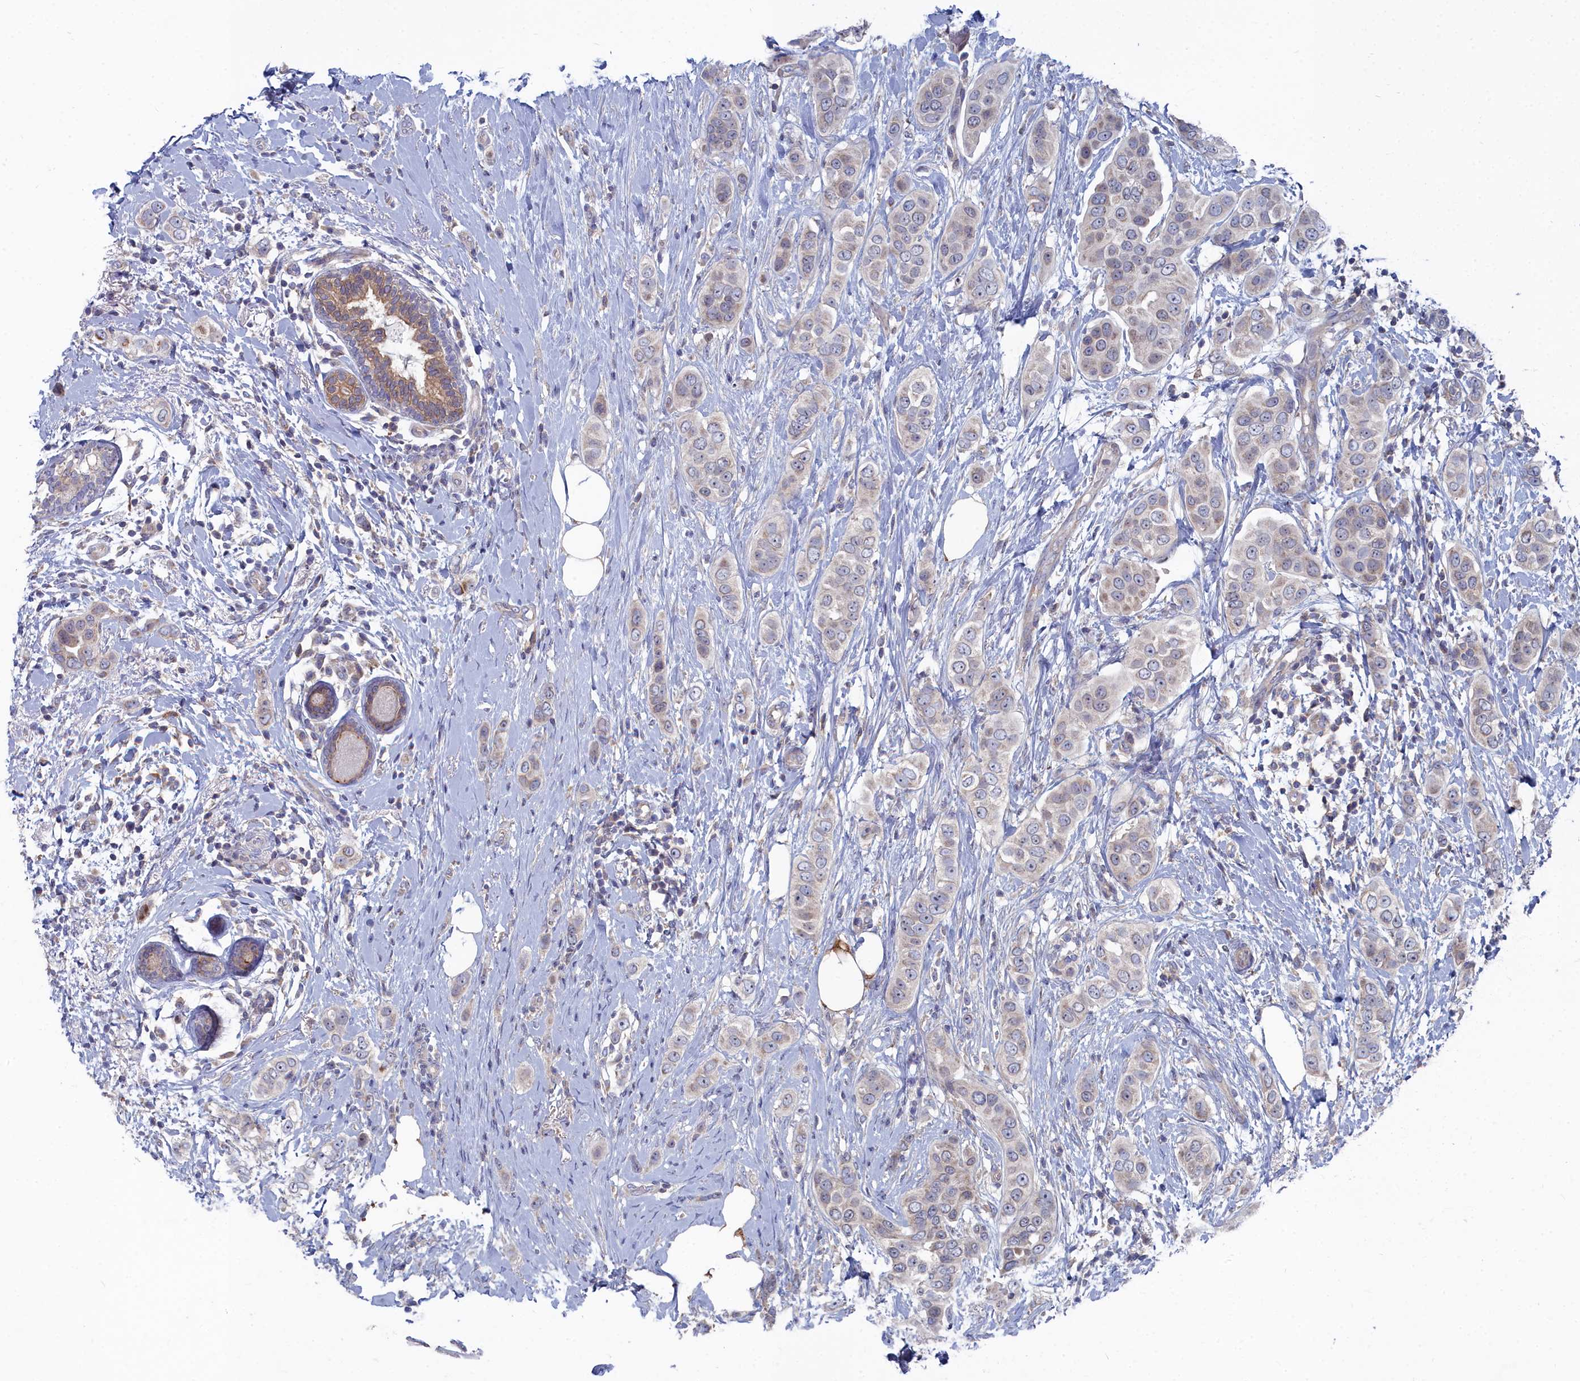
{"staining": {"intensity": "negative", "quantity": "none", "location": "none"}, "tissue": "breast cancer", "cell_type": "Tumor cells", "image_type": "cancer", "snomed": [{"axis": "morphology", "description": "Lobular carcinoma"}, {"axis": "topography", "description": "Breast"}], "caption": "This is an immunohistochemistry micrograph of human breast cancer. There is no positivity in tumor cells.", "gene": "CCDC149", "patient": {"sex": "female", "age": 51}}